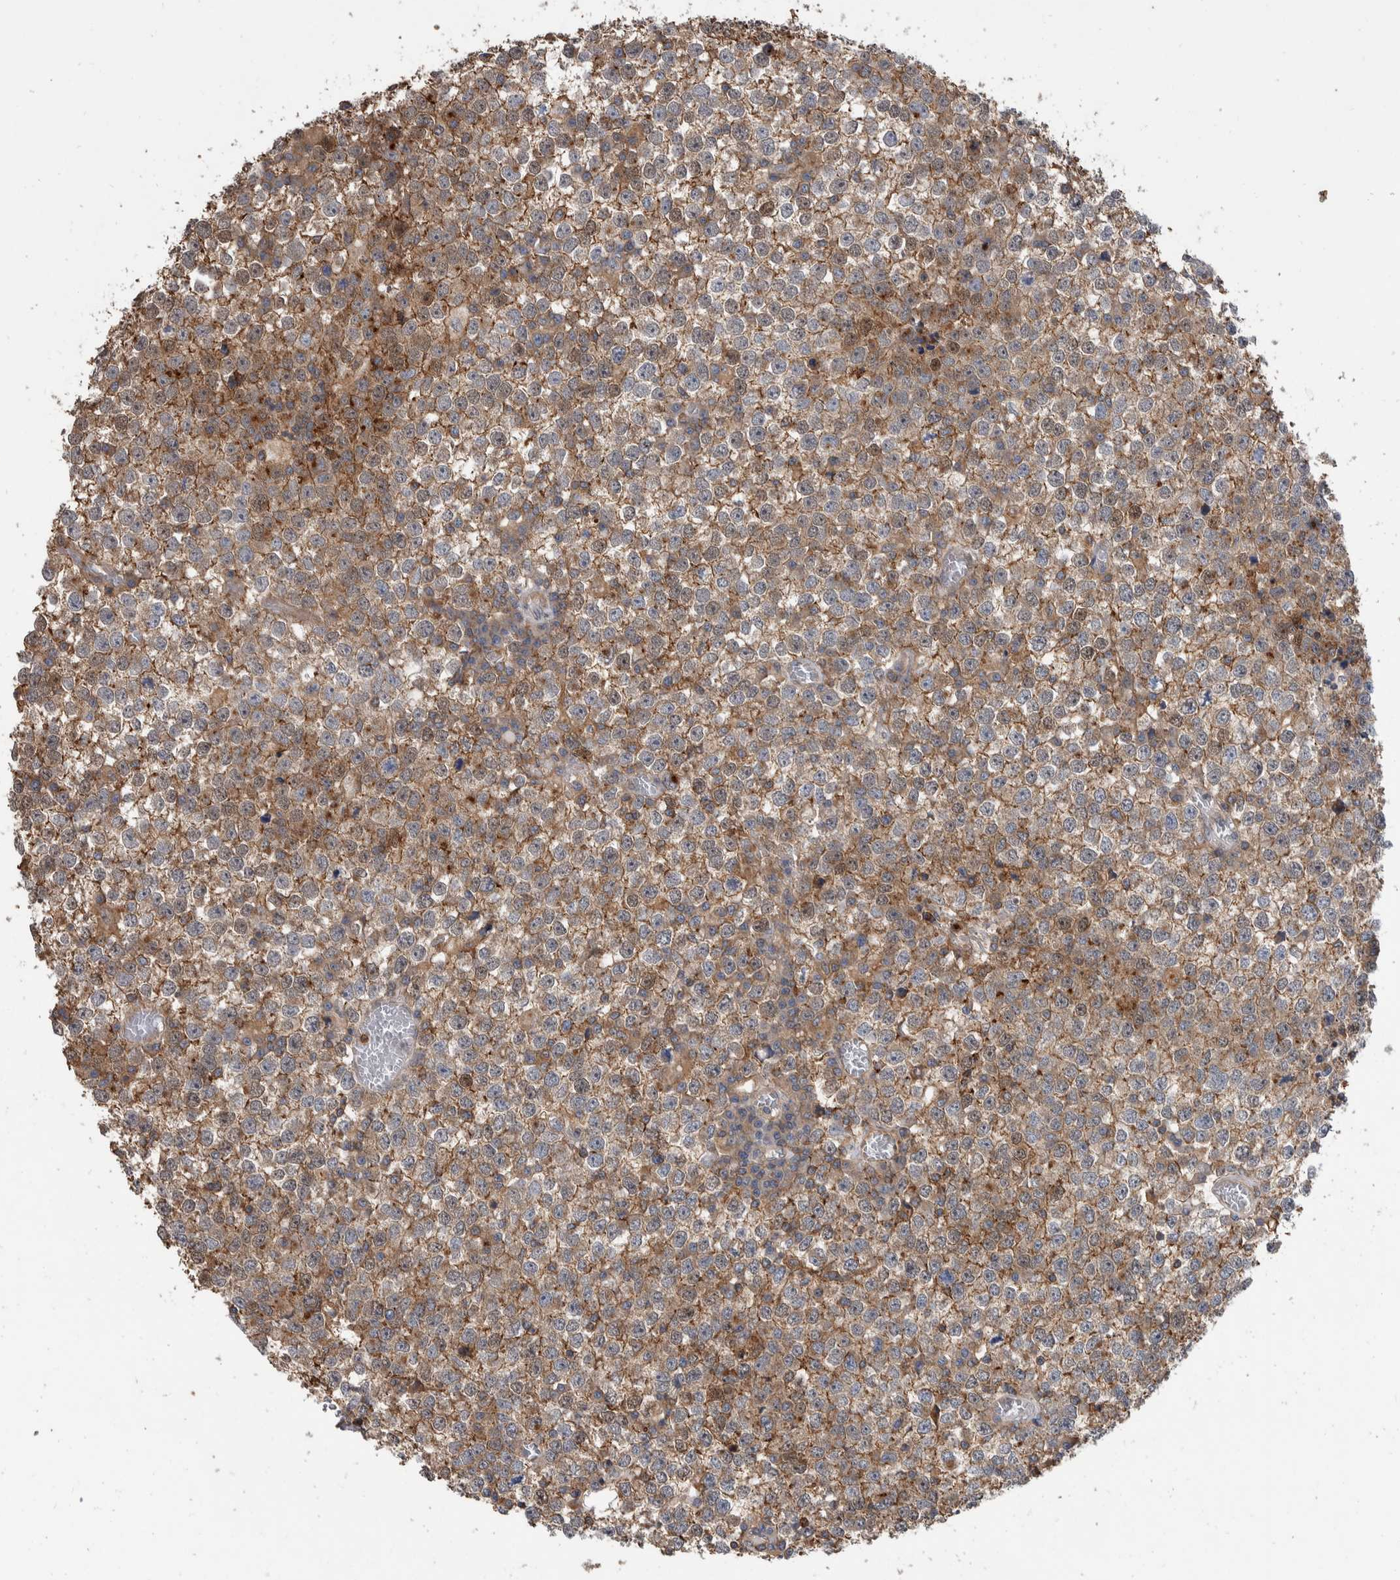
{"staining": {"intensity": "weak", "quantity": "25%-75%", "location": "cytoplasmic/membranous"}, "tissue": "testis cancer", "cell_type": "Tumor cells", "image_type": "cancer", "snomed": [{"axis": "morphology", "description": "Seminoma, NOS"}, {"axis": "topography", "description": "Testis"}], "caption": "Seminoma (testis) stained with a protein marker reveals weak staining in tumor cells.", "gene": "SDCBP", "patient": {"sex": "male", "age": 65}}